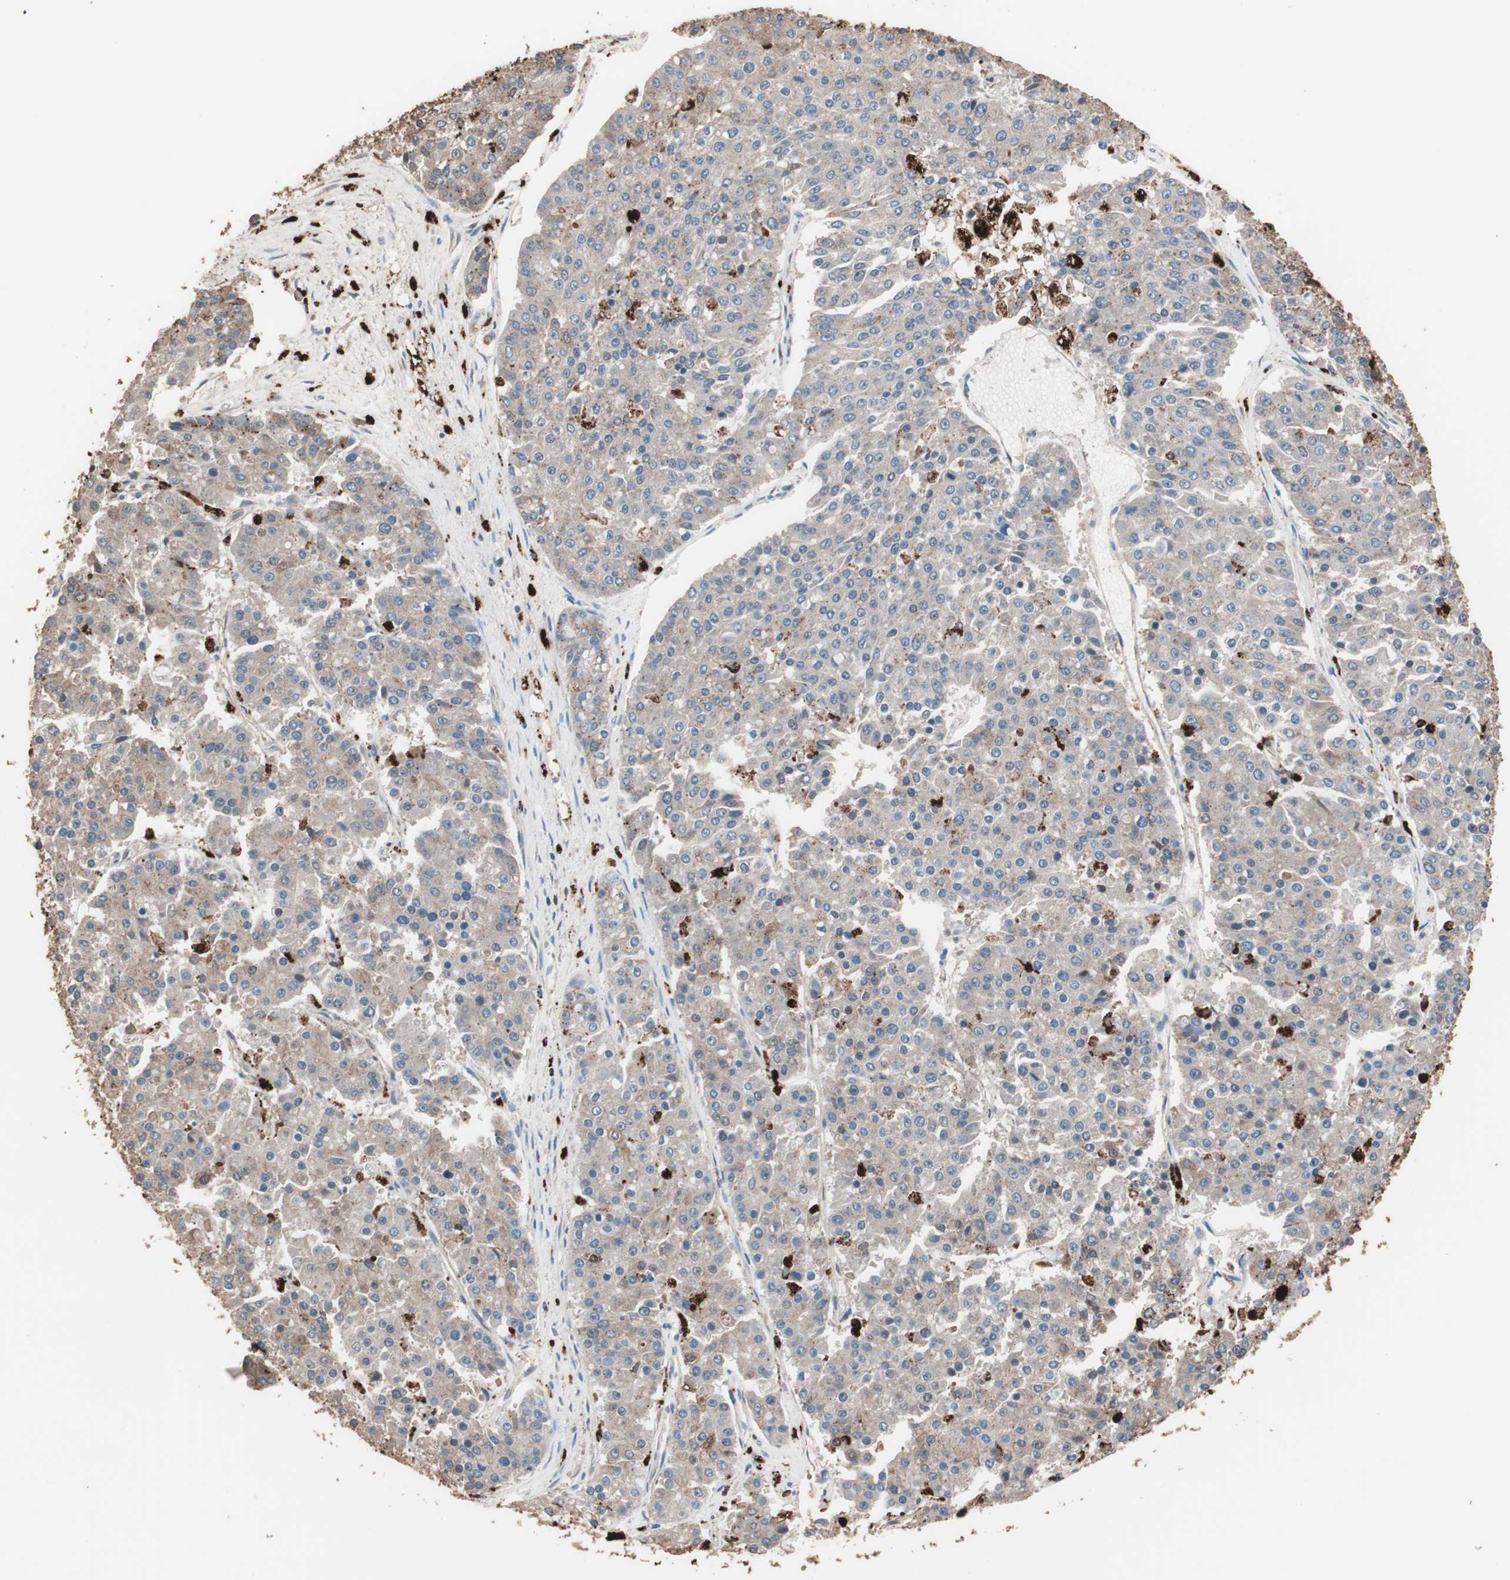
{"staining": {"intensity": "weak", "quantity": ">75%", "location": "cytoplasmic/membranous"}, "tissue": "pancreatic cancer", "cell_type": "Tumor cells", "image_type": "cancer", "snomed": [{"axis": "morphology", "description": "Adenocarcinoma, NOS"}, {"axis": "topography", "description": "Pancreas"}], "caption": "Immunohistochemistry (DAB (3,3'-diaminobenzidine)) staining of pancreatic cancer (adenocarcinoma) reveals weak cytoplasmic/membranous protein staining in approximately >75% of tumor cells.", "gene": "CCT3", "patient": {"sex": "male", "age": 50}}